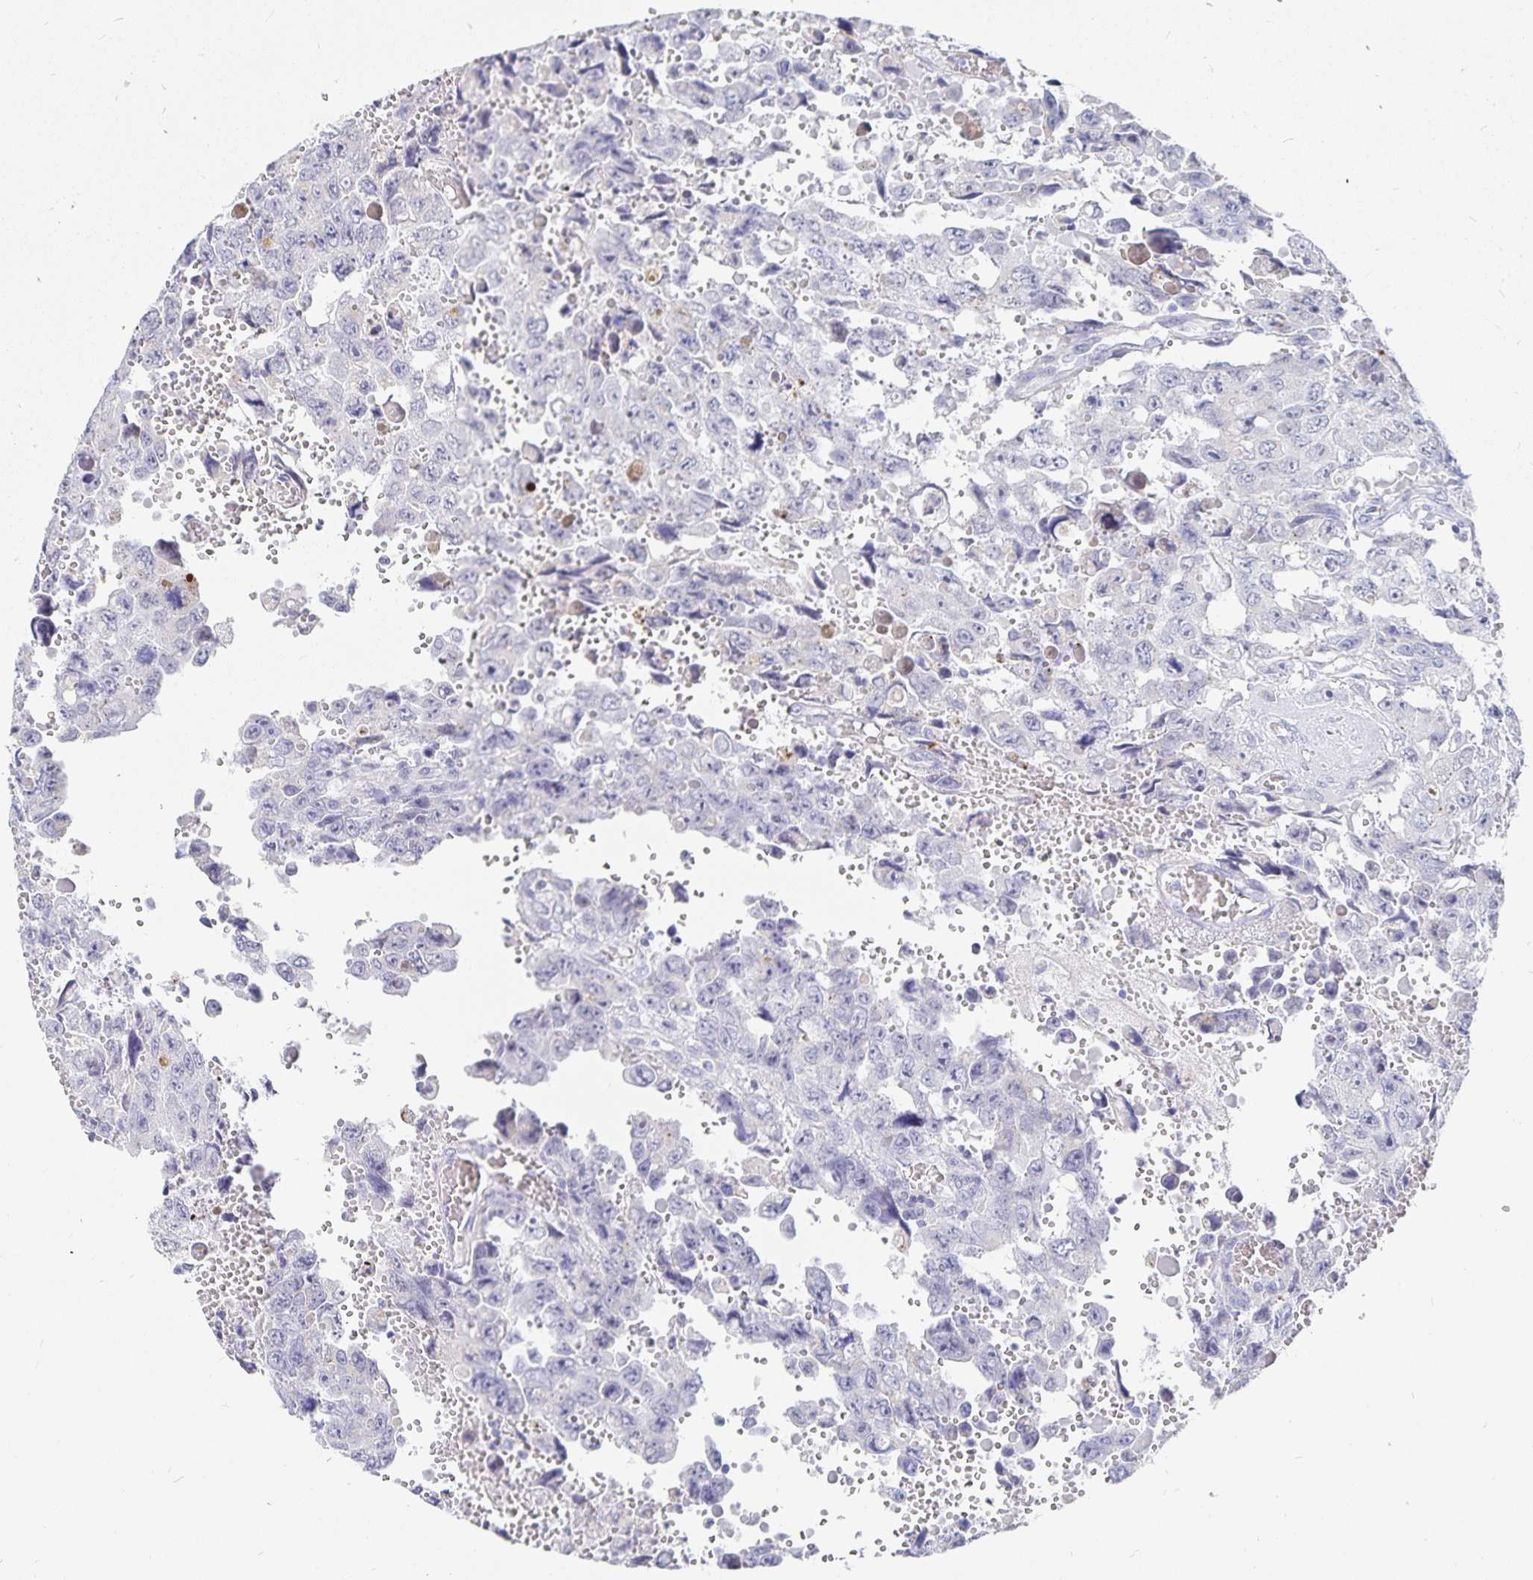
{"staining": {"intensity": "negative", "quantity": "none", "location": "none"}, "tissue": "testis cancer", "cell_type": "Tumor cells", "image_type": "cancer", "snomed": [{"axis": "morphology", "description": "Seminoma, NOS"}, {"axis": "topography", "description": "Testis"}], "caption": "The histopathology image reveals no significant staining in tumor cells of seminoma (testis). (Immunohistochemistry, brightfield microscopy, high magnification).", "gene": "PKHD1", "patient": {"sex": "male", "age": 26}}